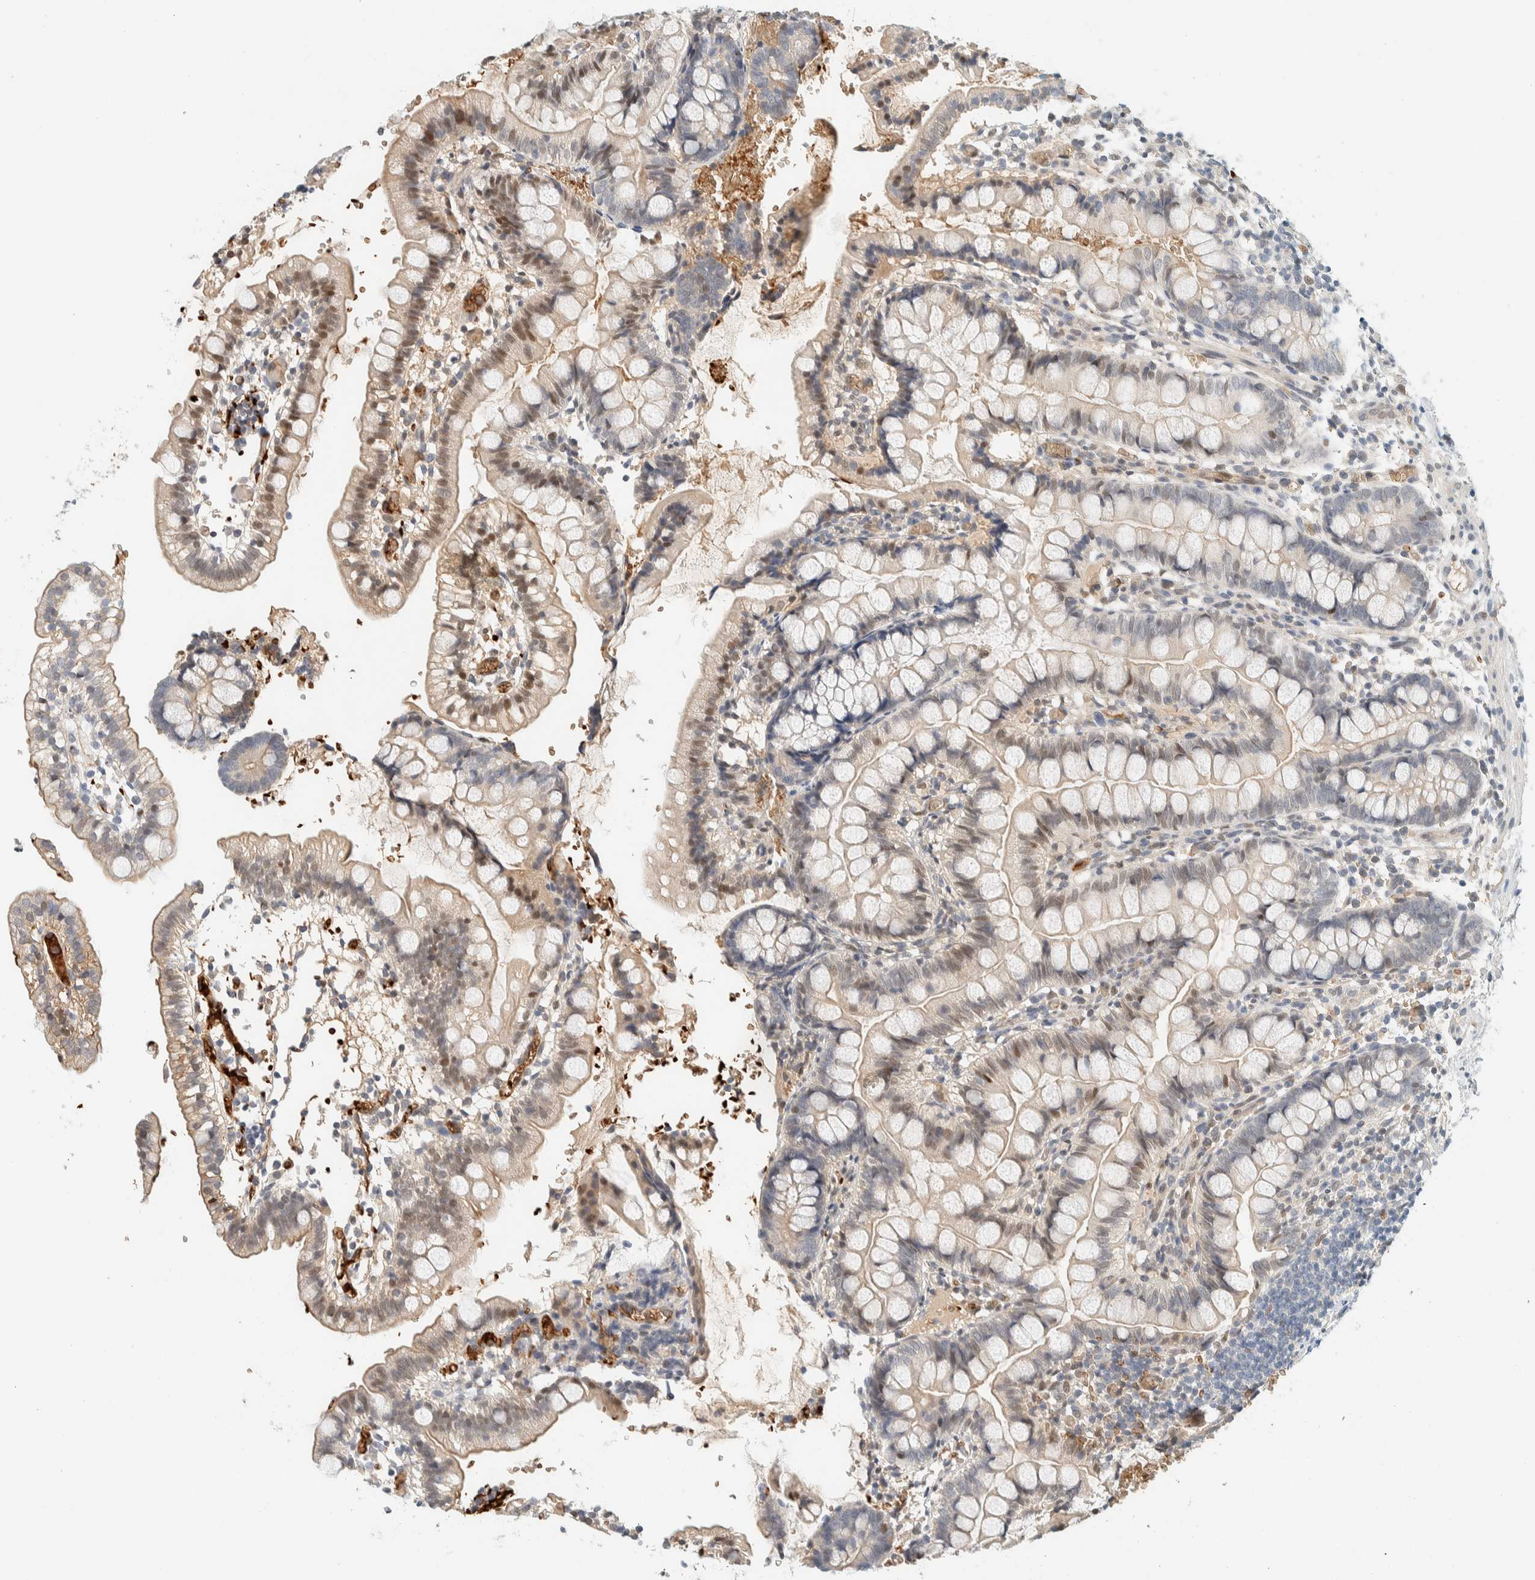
{"staining": {"intensity": "weak", "quantity": "25%-75%", "location": "cytoplasmic/membranous,nuclear"}, "tissue": "small intestine", "cell_type": "Glandular cells", "image_type": "normal", "snomed": [{"axis": "morphology", "description": "Normal tissue, NOS"}, {"axis": "morphology", "description": "Developmental malformation"}, {"axis": "topography", "description": "Small intestine"}], "caption": "Small intestine stained with a brown dye exhibits weak cytoplasmic/membranous,nuclear positive expression in approximately 25%-75% of glandular cells.", "gene": "TSTD2", "patient": {"sex": "male"}}